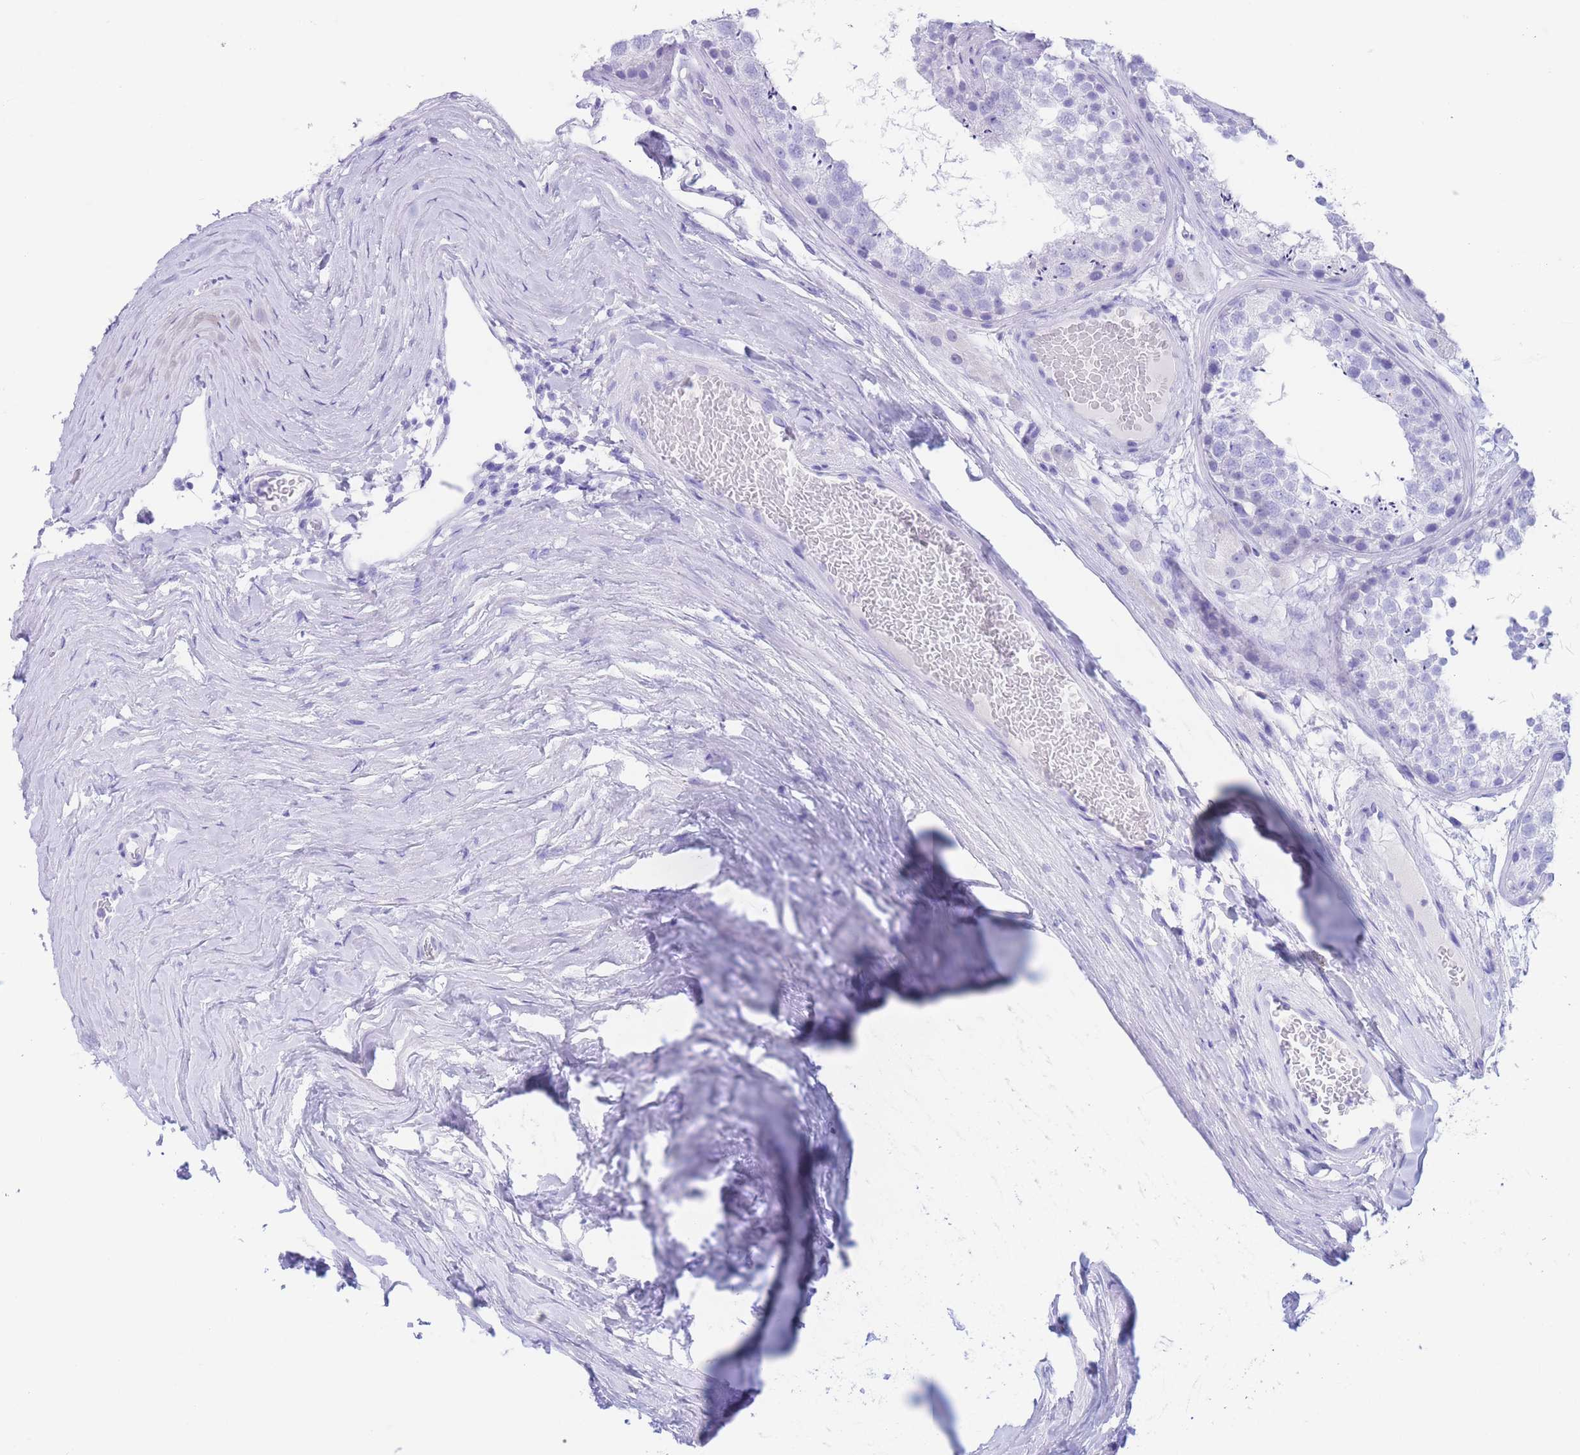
{"staining": {"intensity": "negative", "quantity": "none", "location": "none"}, "tissue": "testis", "cell_type": "Cells in seminiferous ducts", "image_type": "normal", "snomed": [{"axis": "morphology", "description": "Normal tissue, NOS"}, {"axis": "topography", "description": "Testis"}], "caption": "DAB (3,3'-diaminobenzidine) immunohistochemical staining of unremarkable human testis displays no significant staining in cells in seminiferous ducts. (DAB (3,3'-diaminobenzidine) immunohistochemistry (IHC) visualized using brightfield microscopy, high magnification).", "gene": "SLCO1B1", "patient": {"sex": "male", "age": 25}}